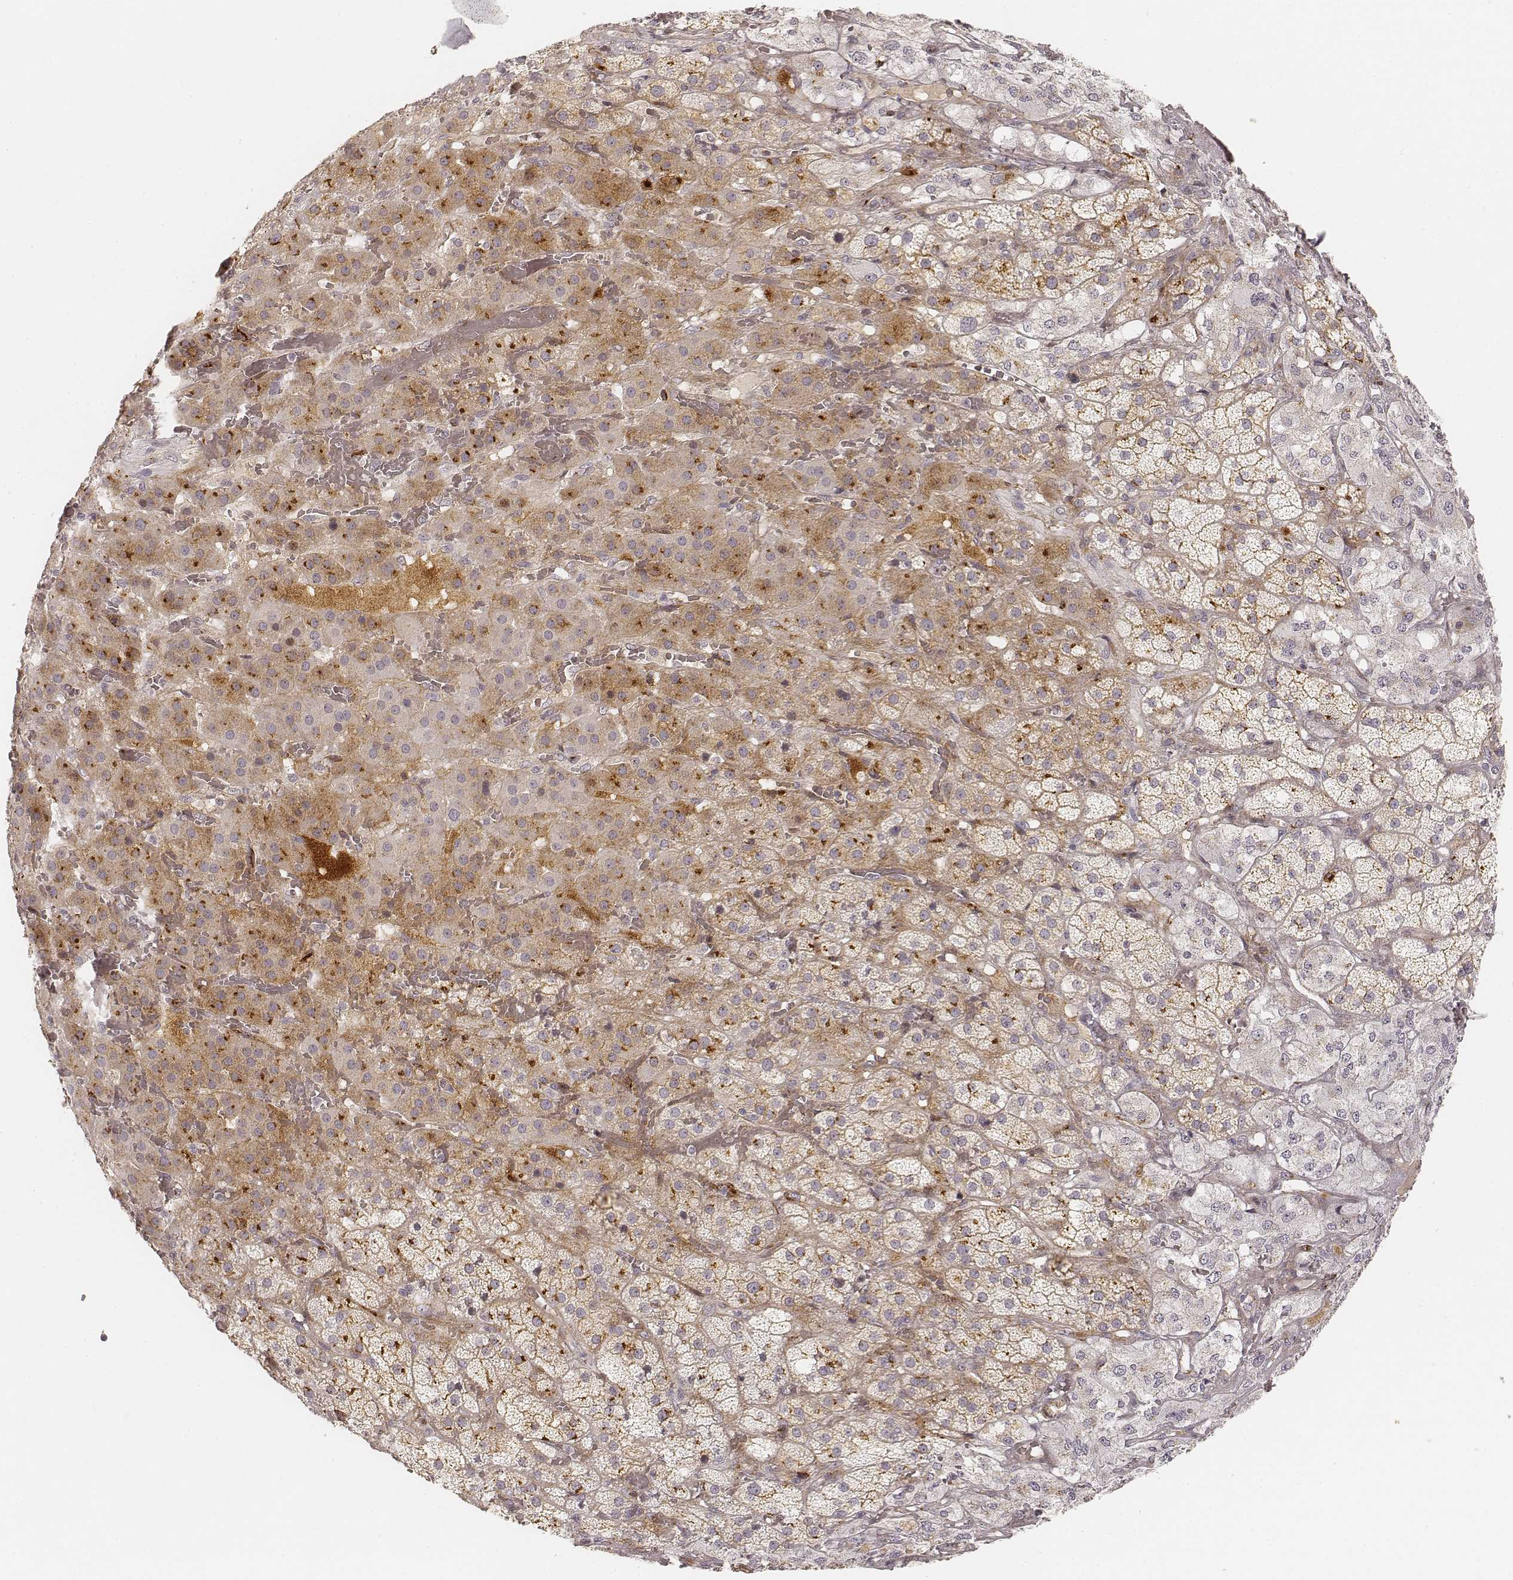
{"staining": {"intensity": "moderate", "quantity": "25%-75%", "location": "cytoplasmic/membranous"}, "tissue": "adrenal gland", "cell_type": "Glandular cells", "image_type": "normal", "snomed": [{"axis": "morphology", "description": "Normal tissue, NOS"}, {"axis": "topography", "description": "Adrenal gland"}], "caption": "This photomicrograph demonstrates immunohistochemistry staining of unremarkable human adrenal gland, with medium moderate cytoplasmic/membranous staining in about 25%-75% of glandular cells.", "gene": "GORASP2", "patient": {"sex": "male", "age": 57}}